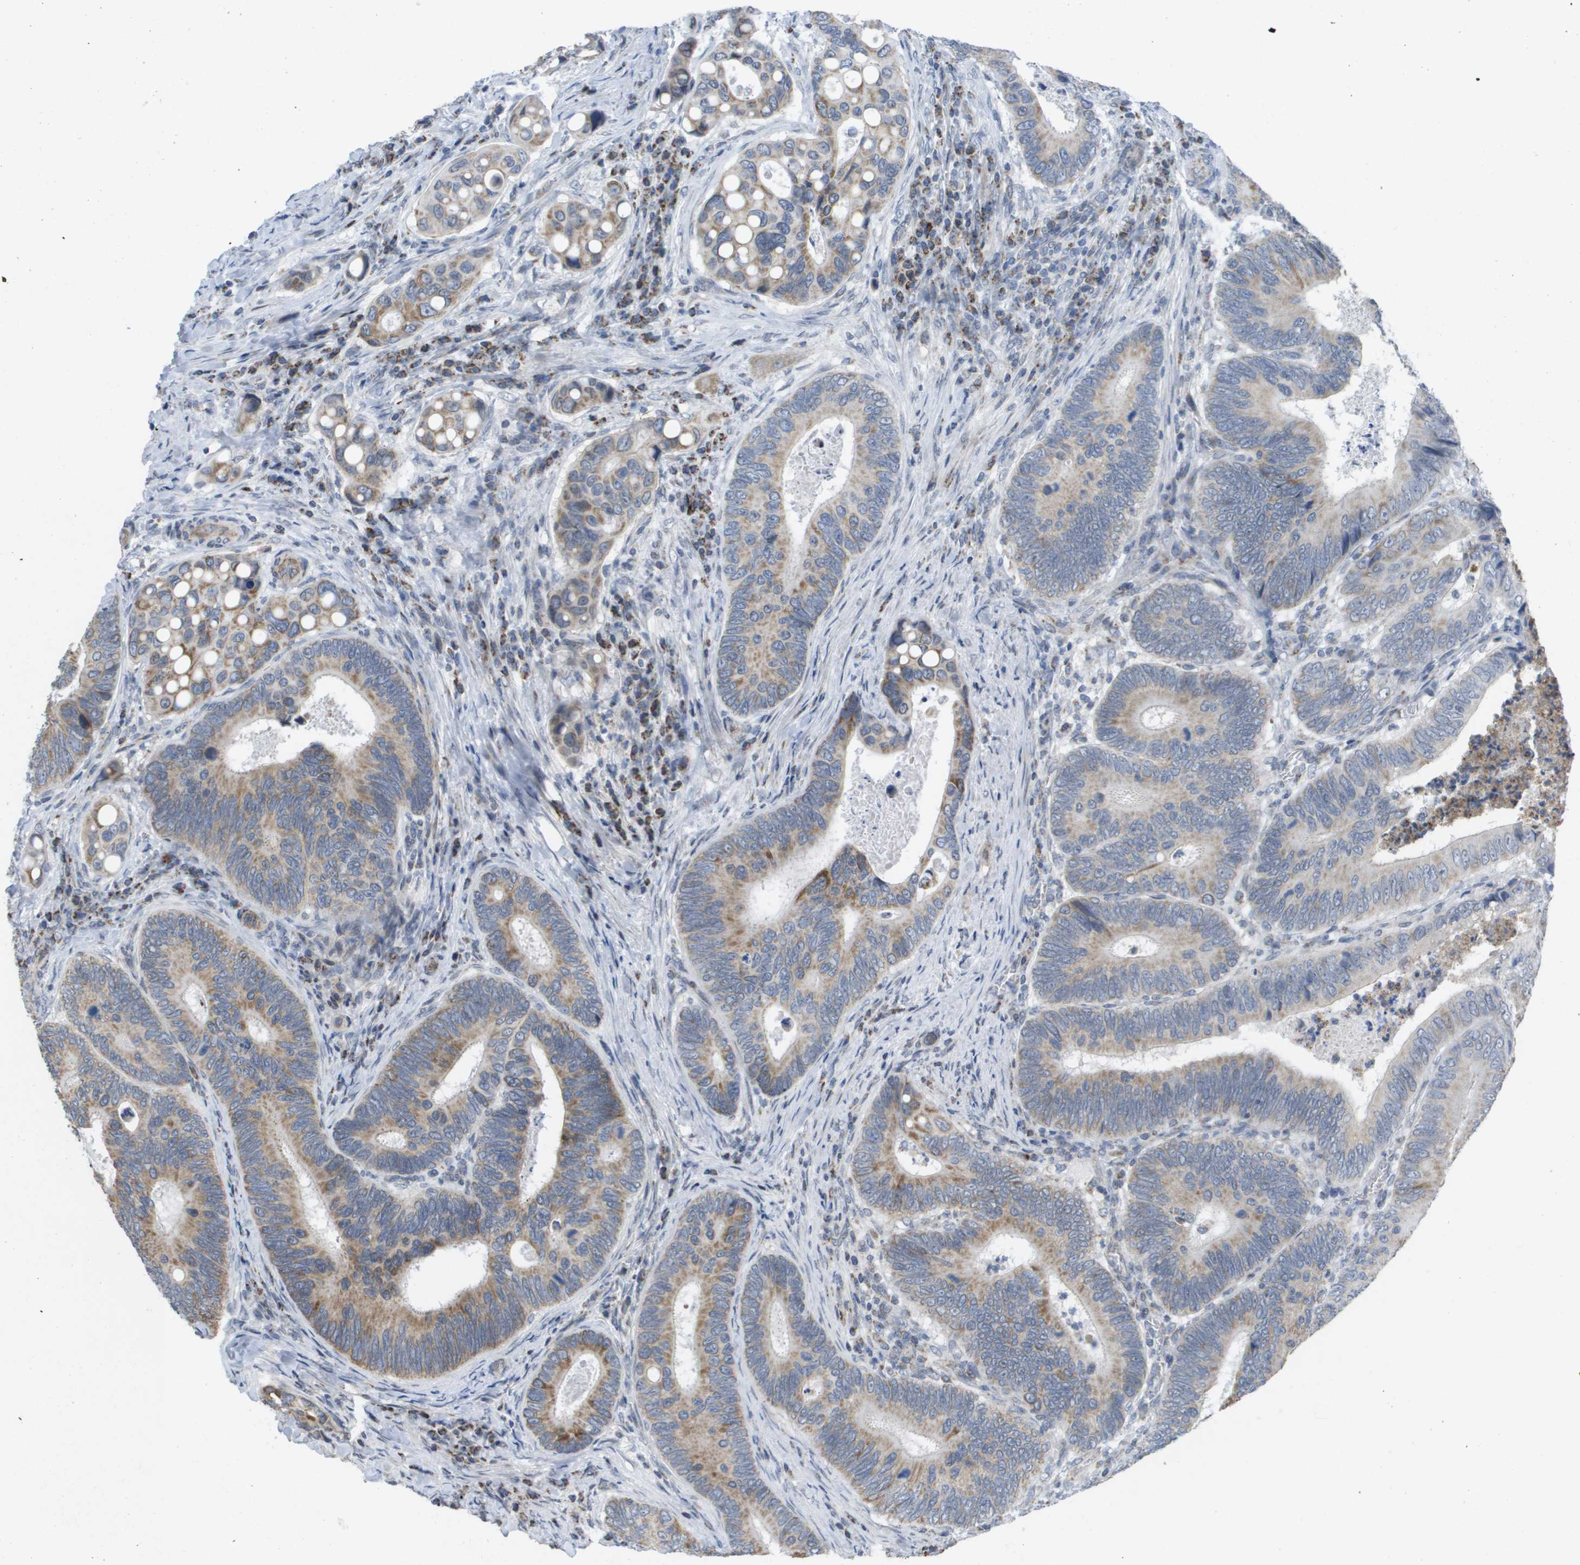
{"staining": {"intensity": "moderate", "quantity": "25%-75%", "location": "cytoplasmic/membranous"}, "tissue": "colorectal cancer", "cell_type": "Tumor cells", "image_type": "cancer", "snomed": [{"axis": "morphology", "description": "Inflammation, NOS"}, {"axis": "morphology", "description": "Adenocarcinoma, NOS"}, {"axis": "topography", "description": "Colon"}], "caption": "Moderate cytoplasmic/membranous staining is present in approximately 25%-75% of tumor cells in colorectal cancer (adenocarcinoma).", "gene": "TMEM223", "patient": {"sex": "male", "age": 72}}